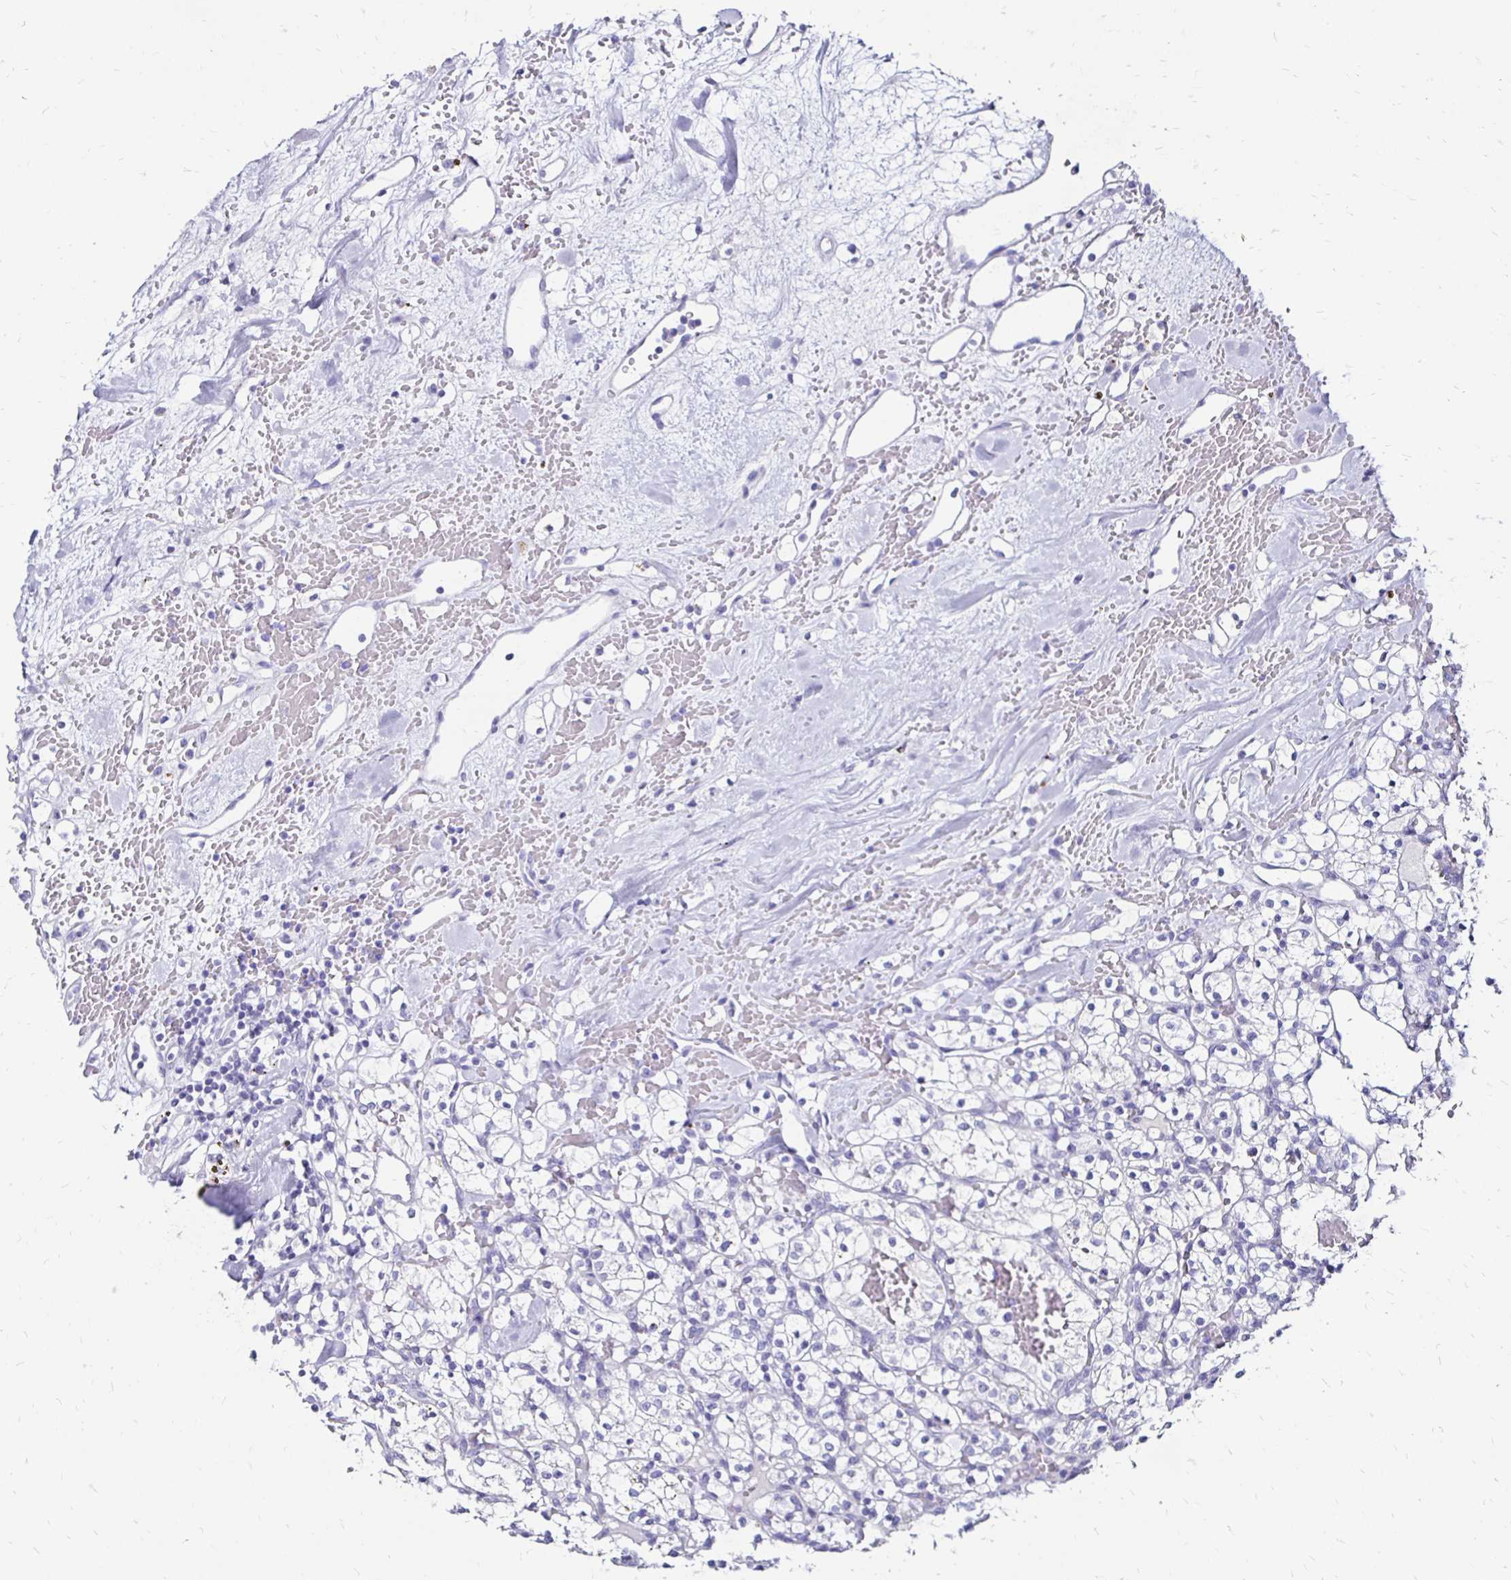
{"staining": {"intensity": "negative", "quantity": "none", "location": "none"}, "tissue": "renal cancer", "cell_type": "Tumor cells", "image_type": "cancer", "snomed": [{"axis": "morphology", "description": "Adenocarcinoma, NOS"}, {"axis": "topography", "description": "Kidney"}], "caption": "The micrograph reveals no staining of tumor cells in renal cancer (adenocarcinoma).", "gene": "KCNT1", "patient": {"sex": "female", "age": 60}}